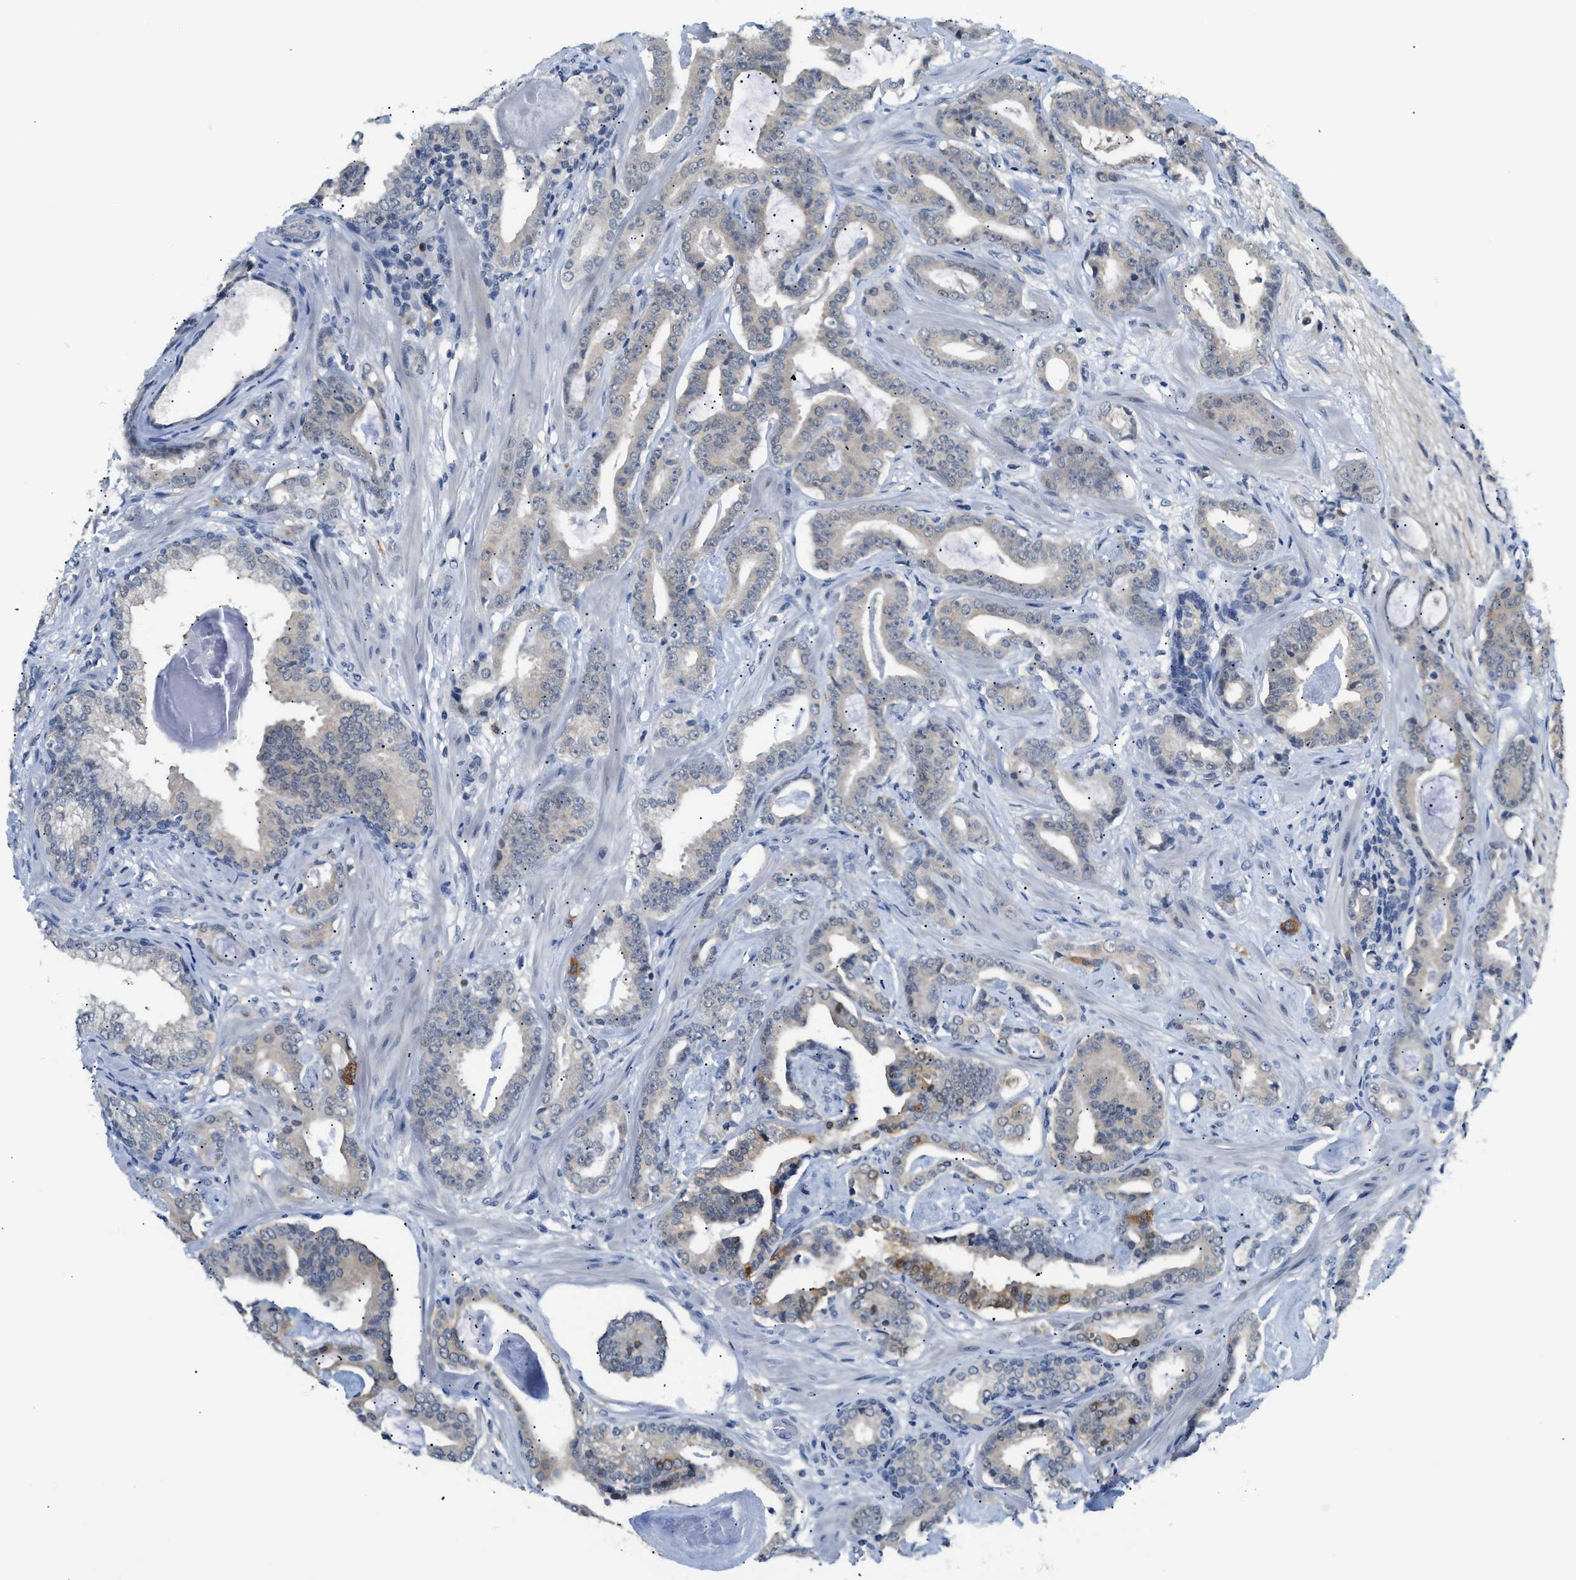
{"staining": {"intensity": "weak", "quantity": "<25%", "location": "cytoplasmic/membranous"}, "tissue": "prostate cancer", "cell_type": "Tumor cells", "image_type": "cancer", "snomed": [{"axis": "morphology", "description": "Adenocarcinoma, Low grade"}, {"axis": "topography", "description": "Prostate"}], "caption": "There is no significant expression in tumor cells of prostate cancer (adenocarcinoma (low-grade)).", "gene": "PSAT1", "patient": {"sex": "male", "age": 53}}